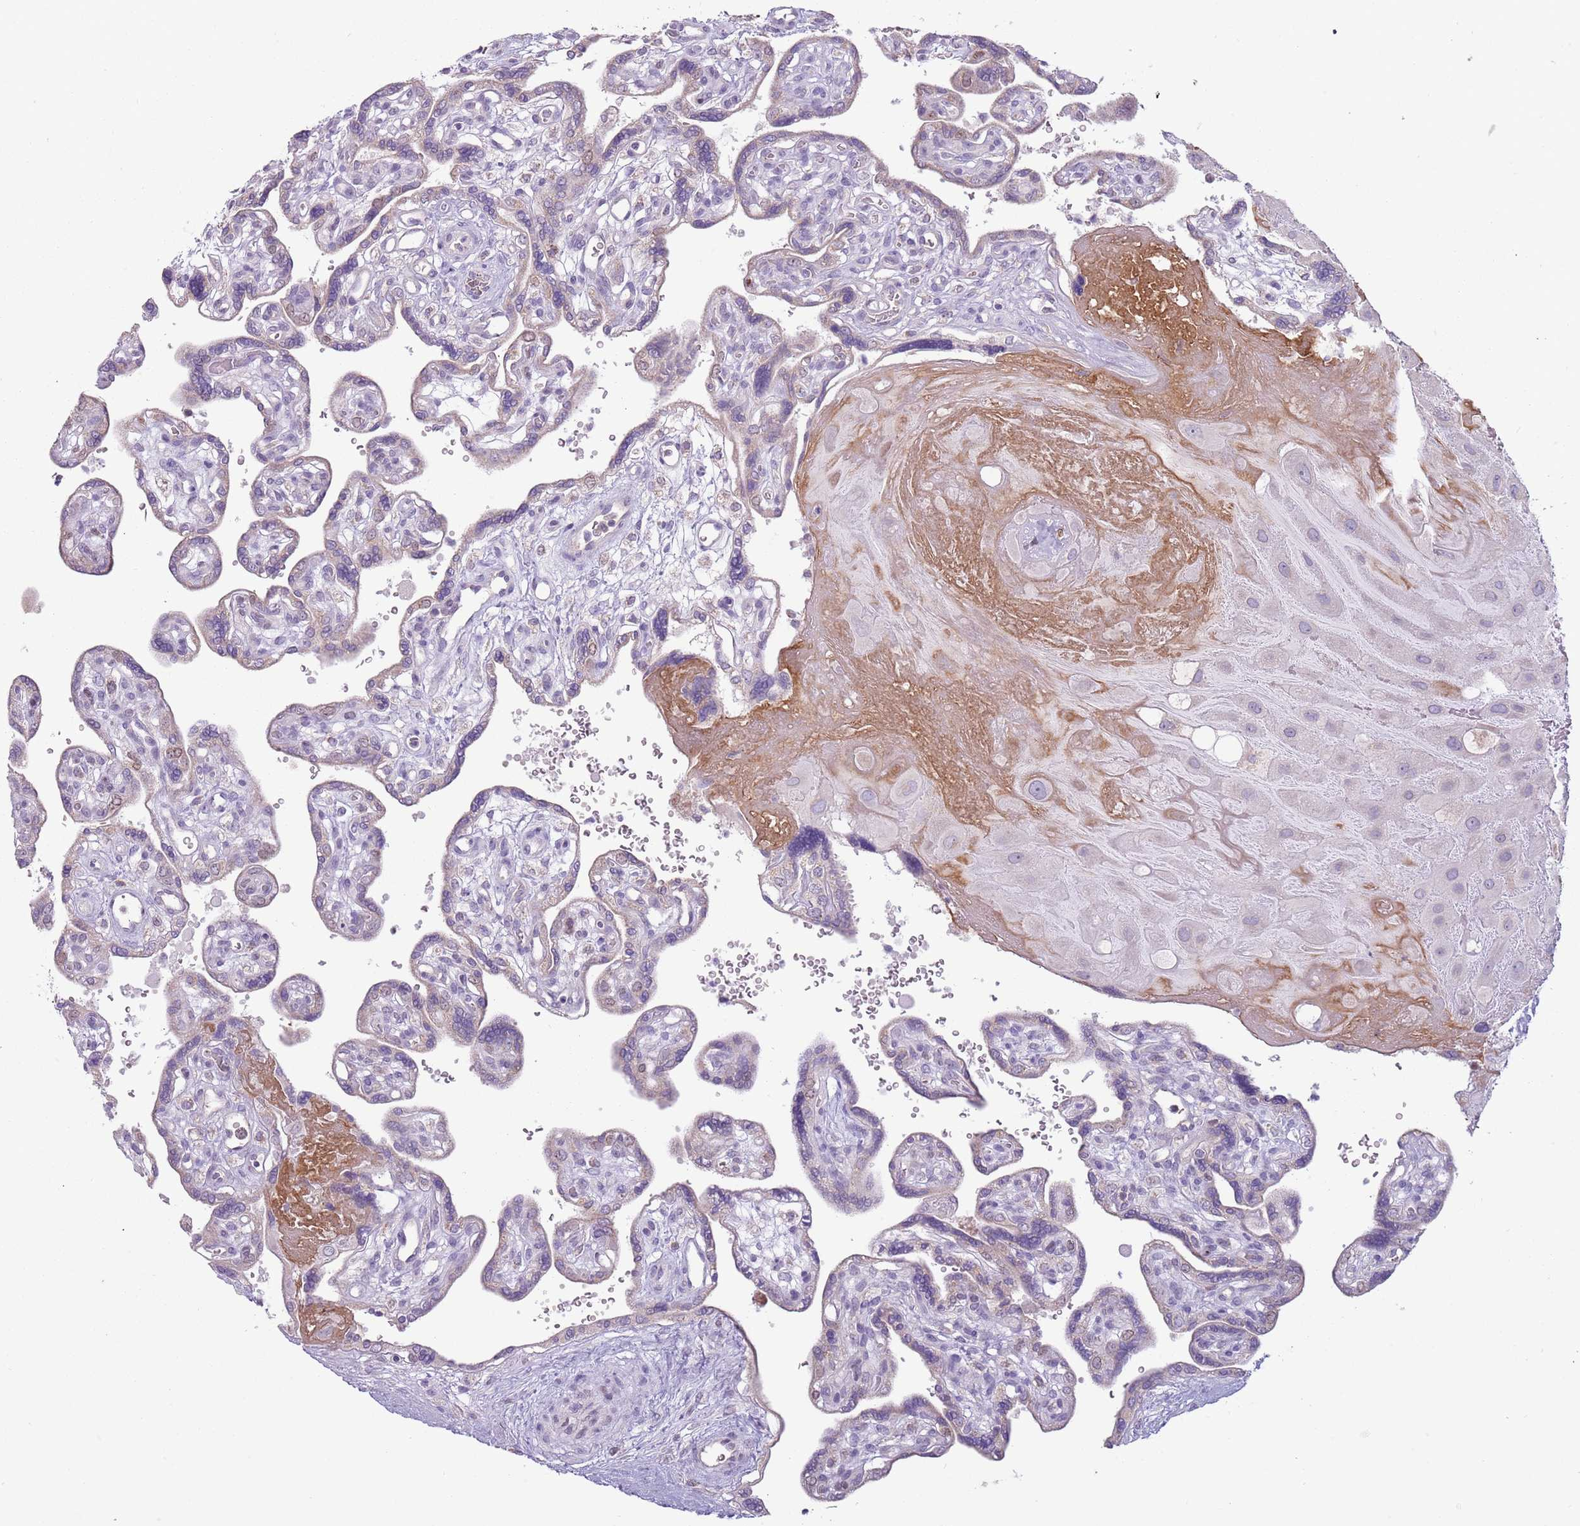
{"staining": {"intensity": "negative", "quantity": "none", "location": "none"}, "tissue": "placenta", "cell_type": "Decidual cells", "image_type": "normal", "snomed": [{"axis": "morphology", "description": "Normal tissue, NOS"}, {"axis": "topography", "description": "Placenta"}], "caption": "Decidual cells show no significant protein staining in unremarkable placenta. (Stains: DAB immunohistochemistry (IHC) with hematoxylin counter stain, Microscopy: brightfield microscopy at high magnification).", "gene": "SYS1", "patient": {"sex": "female", "age": 39}}